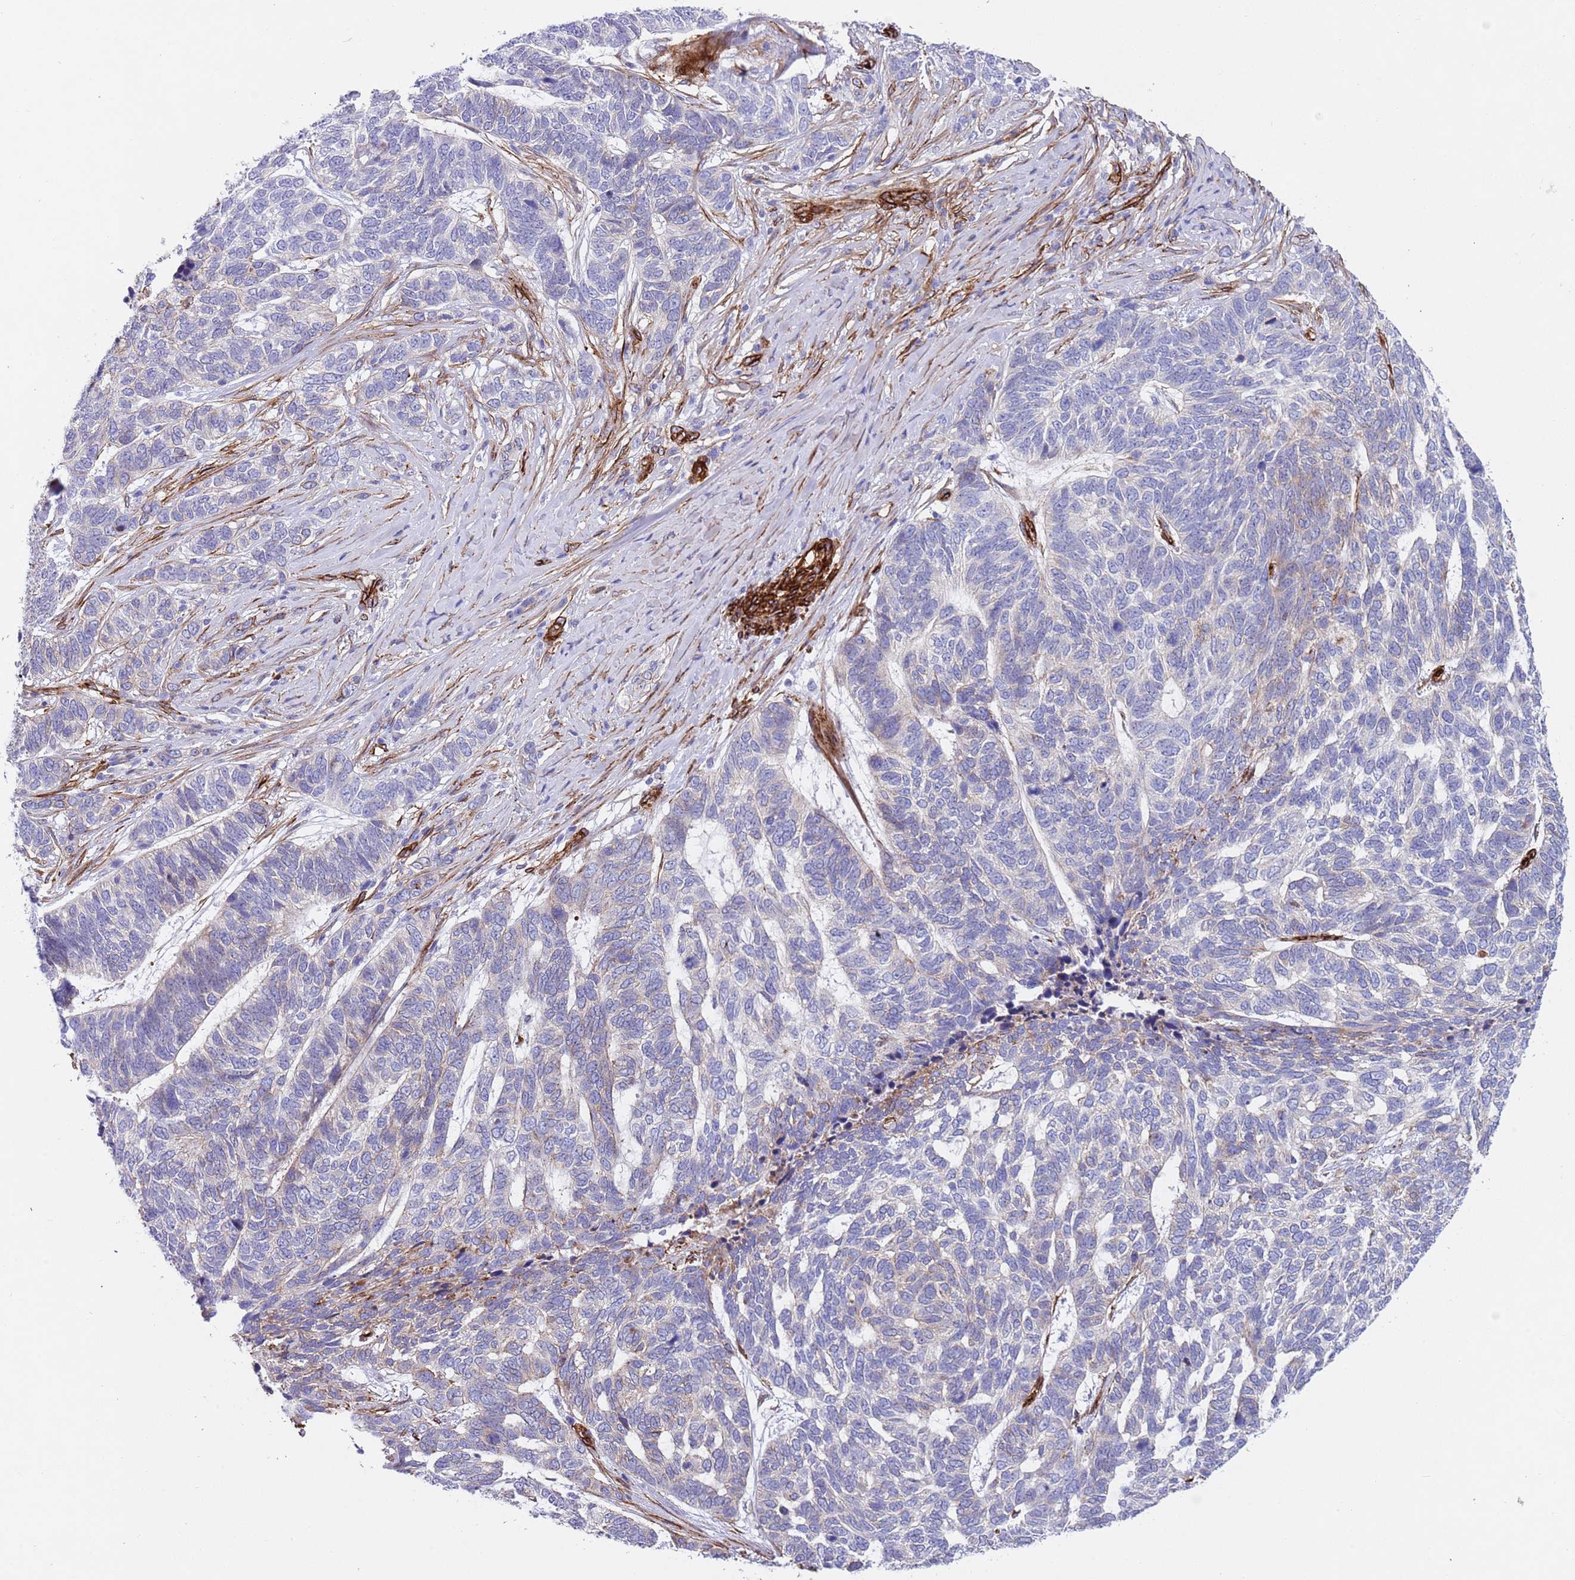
{"staining": {"intensity": "negative", "quantity": "none", "location": "none"}, "tissue": "skin cancer", "cell_type": "Tumor cells", "image_type": "cancer", "snomed": [{"axis": "morphology", "description": "Basal cell carcinoma"}, {"axis": "topography", "description": "Skin"}], "caption": "DAB (3,3'-diaminobenzidine) immunohistochemical staining of skin cancer (basal cell carcinoma) demonstrates no significant positivity in tumor cells.", "gene": "CAV2", "patient": {"sex": "female", "age": 65}}